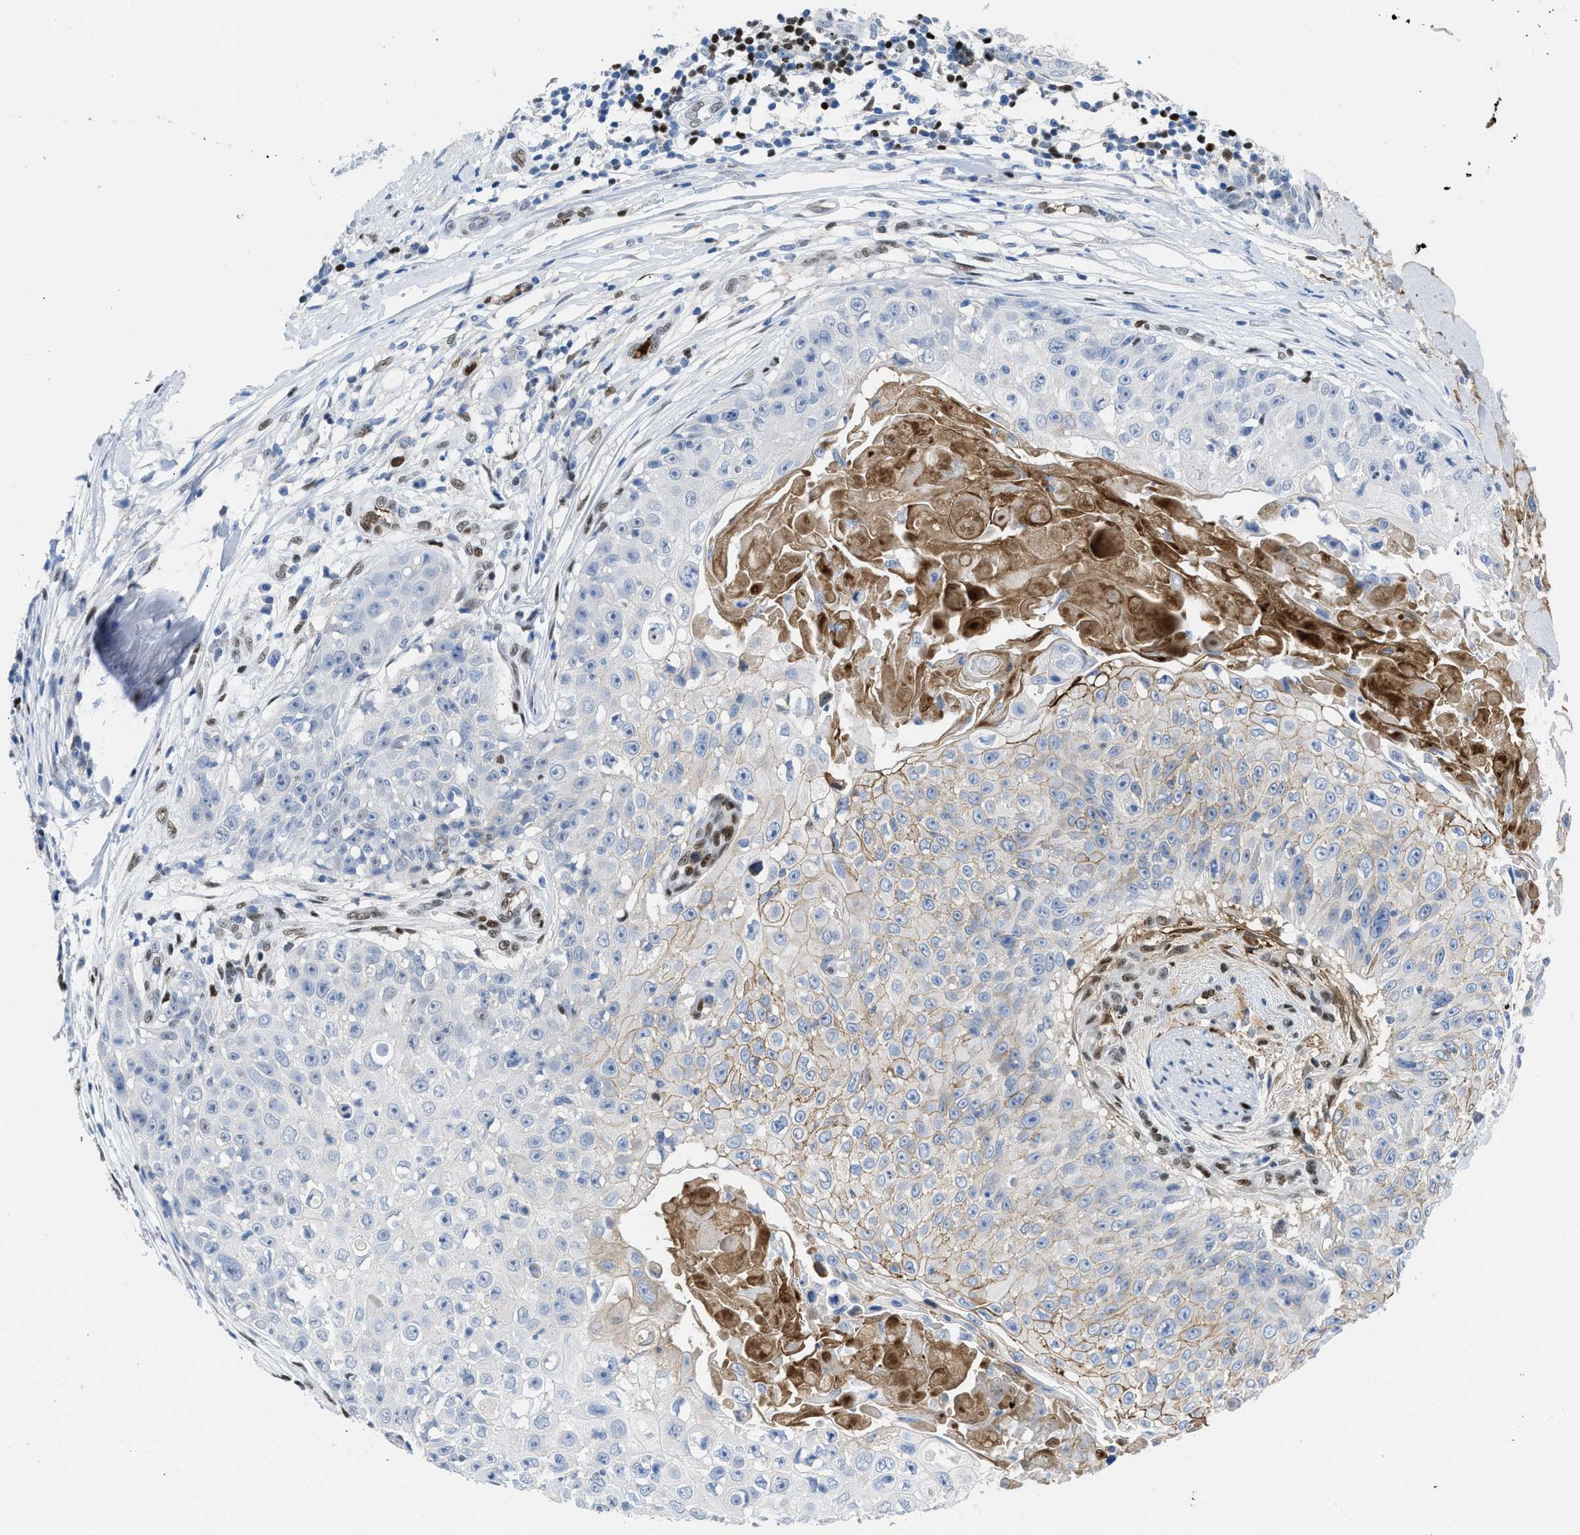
{"staining": {"intensity": "moderate", "quantity": "25%-75%", "location": "cytoplasmic/membranous"}, "tissue": "skin cancer", "cell_type": "Tumor cells", "image_type": "cancer", "snomed": [{"axis": "morphology", "description": "Squamous cell carcinoma, NOS"}, {"axis": "topography", "description": "Skin"}], "caption": "Tumor cells reveal medium levels of moderate cytoplasmic/membranous positivity in approximately 25%-75% of cells in human squamous cell carcinoma (skin). (Brightfield microscopy of DAB IHC at high magnification).", "gene": "LEF1", "patient": {"sex": "male", "age": 86}}